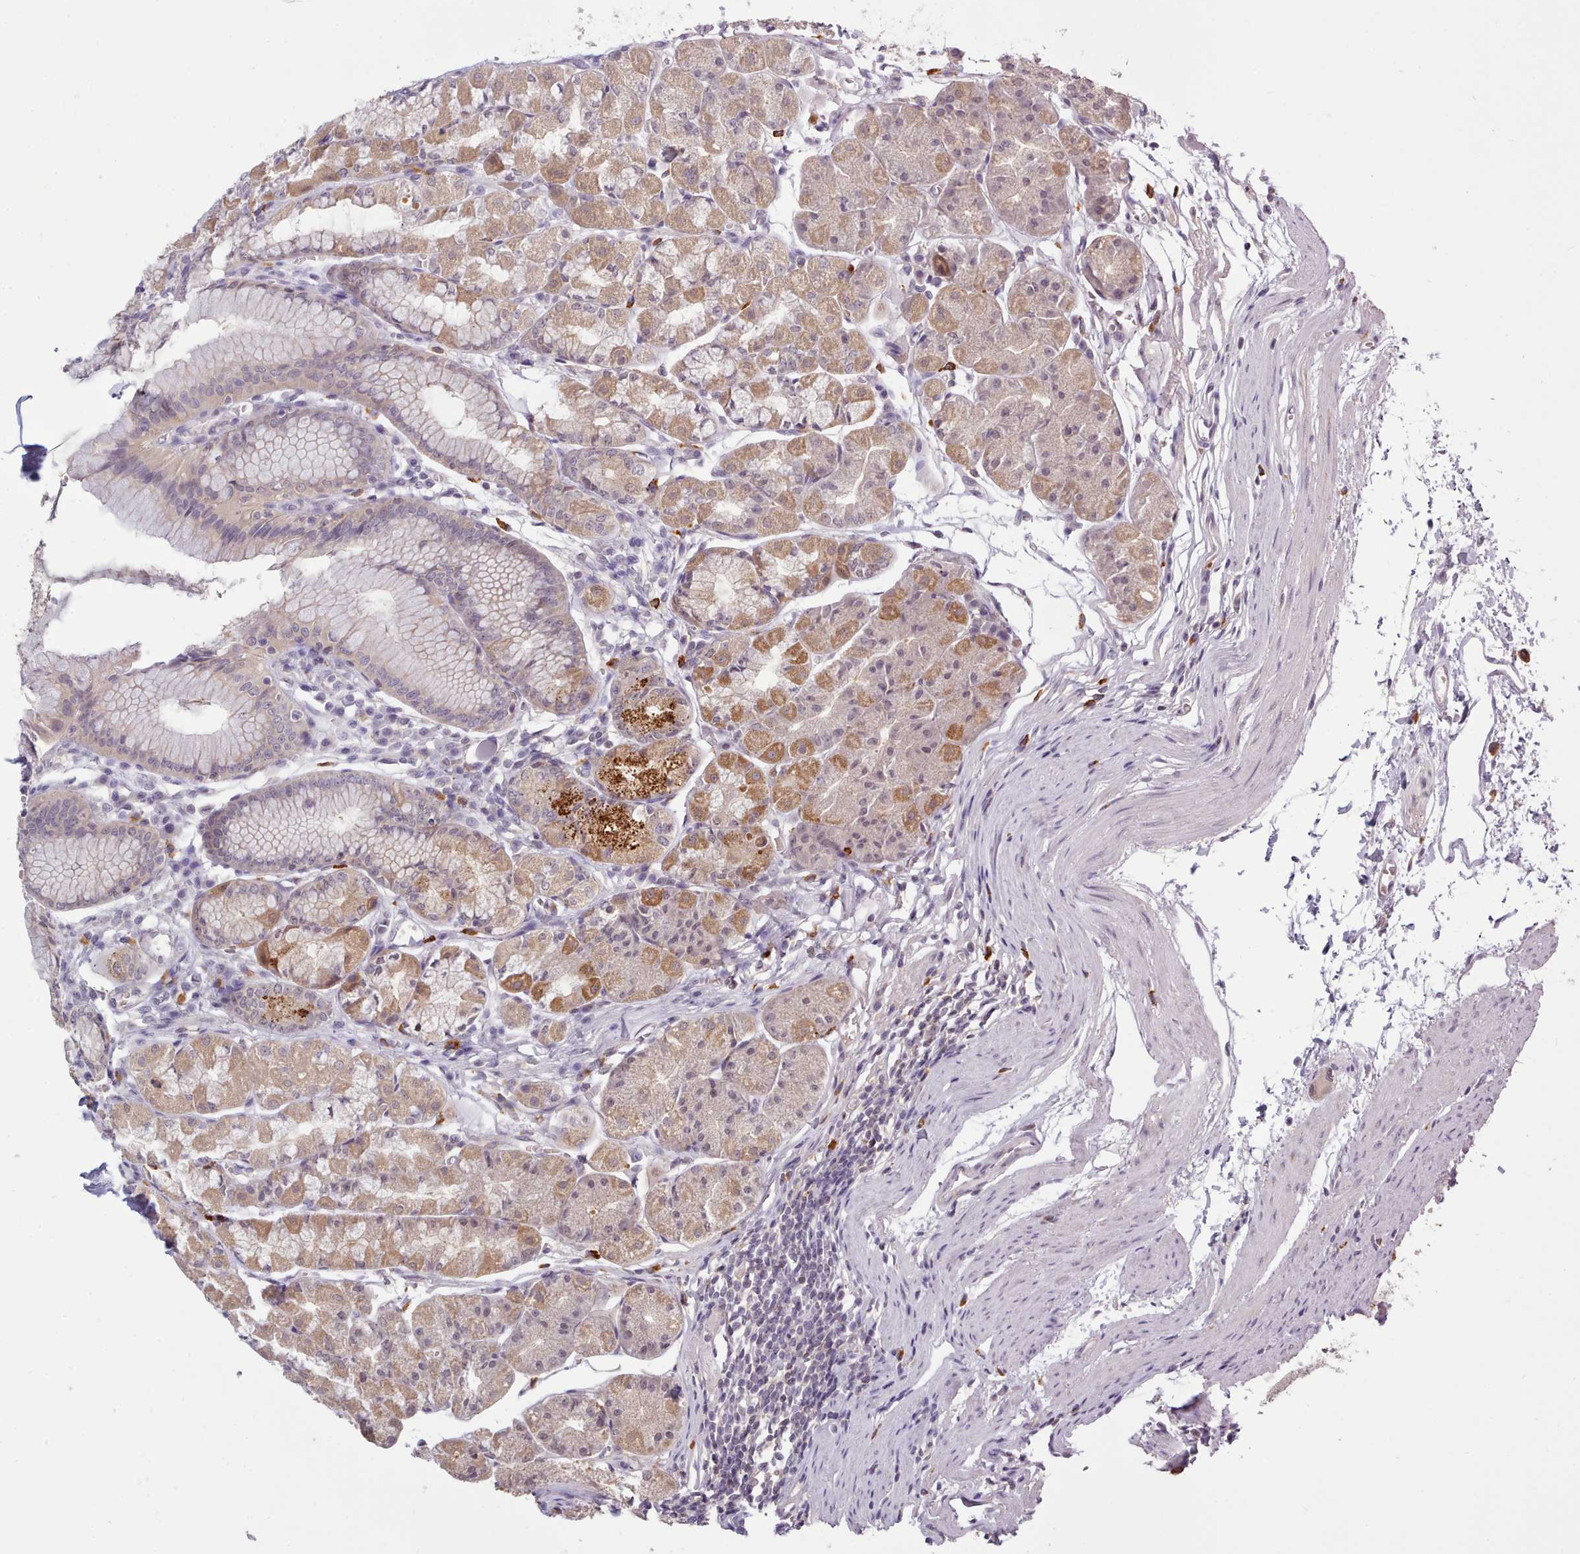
{"staining": {"intensity": "moderate", "quantity": "25%-75%", "location": "cytoplasmic/membranous"}, "tissue": "stomach", "cell_type": "Glandular cells", "image_type": "normal", "snomed": [{"axis": "morphology", "description": "Normal tissue, NOS"}, {"axis": "topography", "description": "Stomach"}], "caption": "IHC micrograph of benign stomach stained for a protein (brown), which reveals medium levels of moderate cytoplasmic/membranous expression in about 25%-75% of glandular cells.", "gene": "ARL17A", "patient": {"sex": "male", "age": 55}}